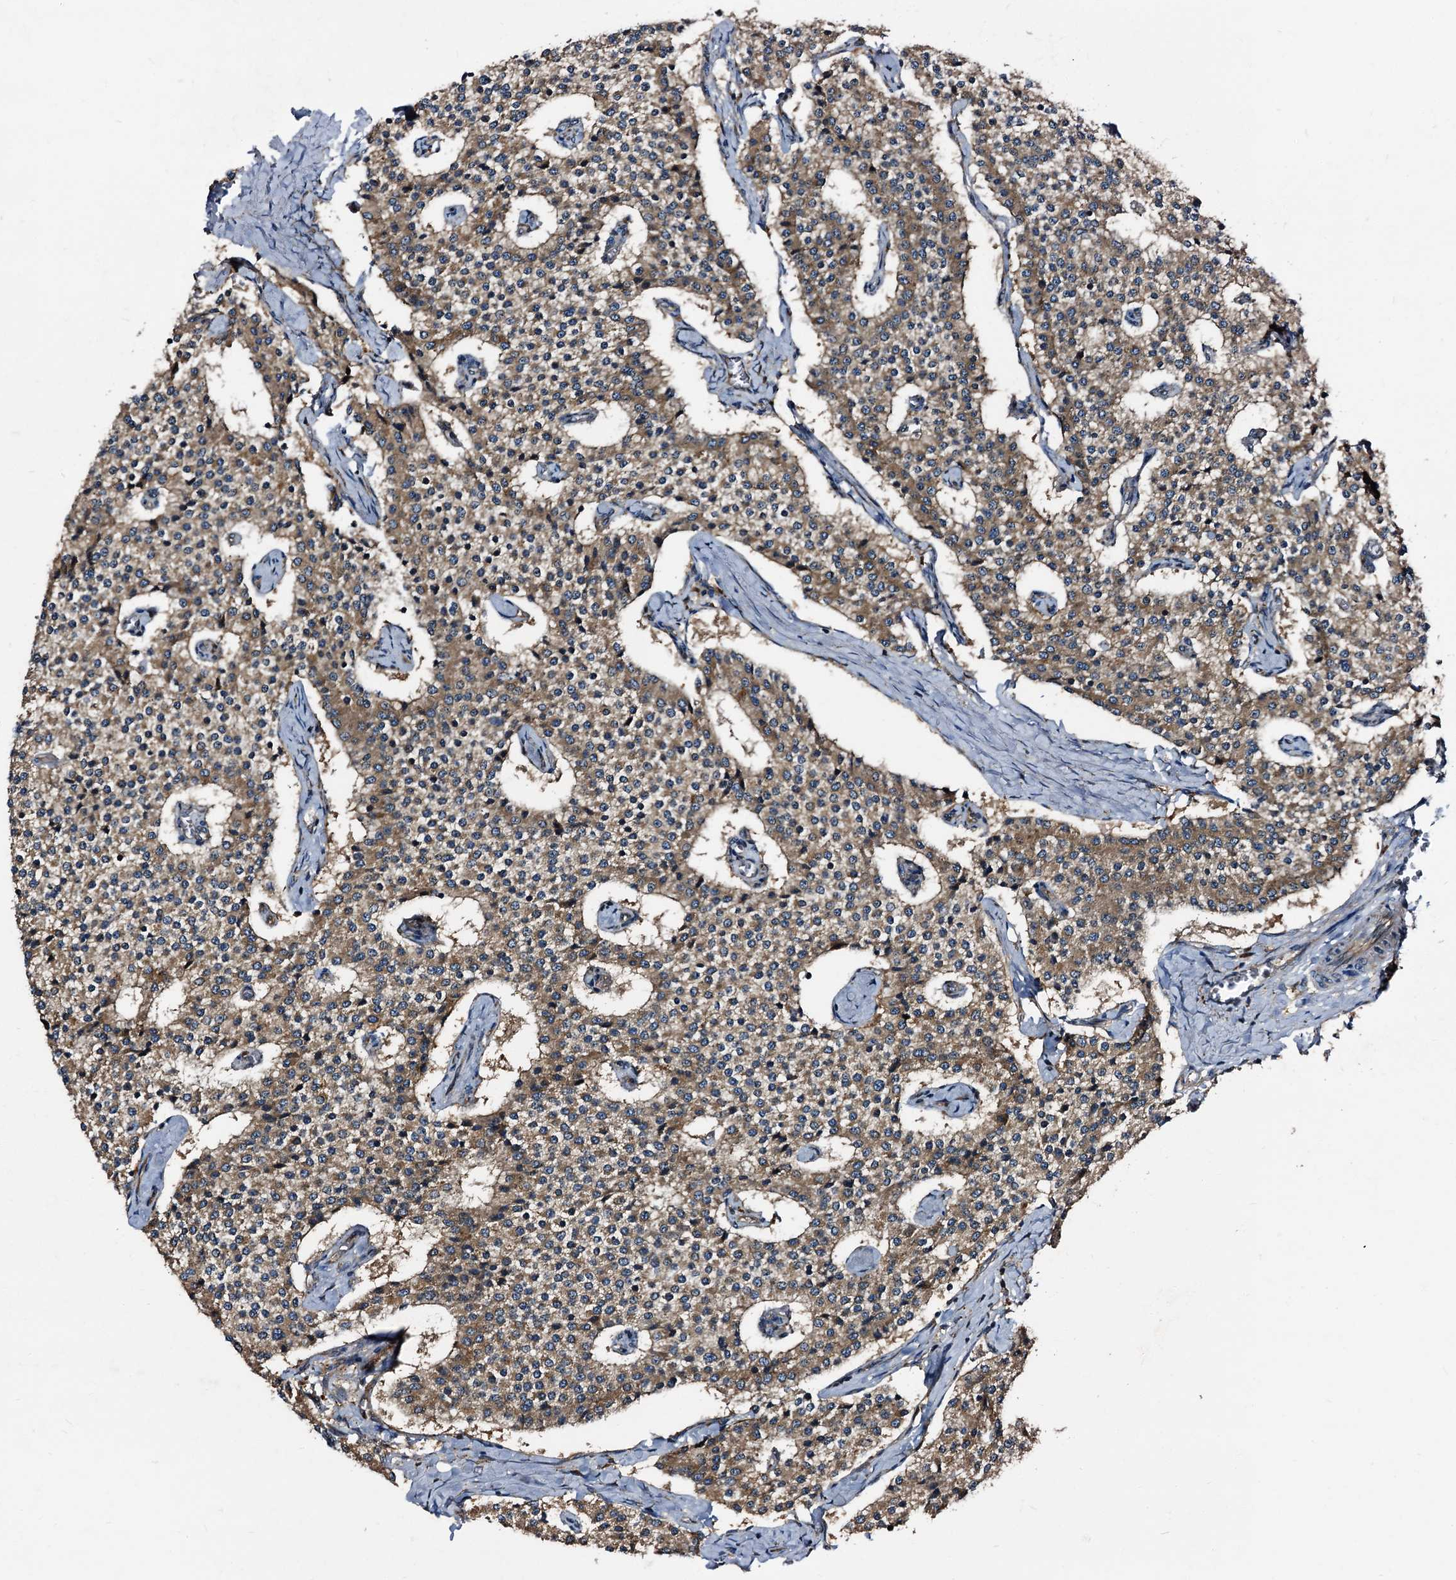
{"staining": {"intensity": "moderate", "quantity": ">75%", "location": "cytoplasmic/membranous"}, "tissue": "carcinoid", "cell_type": "Tumor cells", "image_type": "cancer", "snomed": [{"axis": "morphology", "description": "Carcinoid, malignant, NOS"}, {"axis": "topography", "description": "Colon"}], "caption": "IHC of human malignant carcinoid reveals medium levels of moderate cytoplasmic/membranous expression in about >75% of tumor cells. (Stains: DAB (3,3'-diaminobenzidine) in brown, nuclei in blue, Microscopy: brightfield microscopy at high magnification).", "gene": "PEX5", "patient": {"sex": "female", "age": 52}}